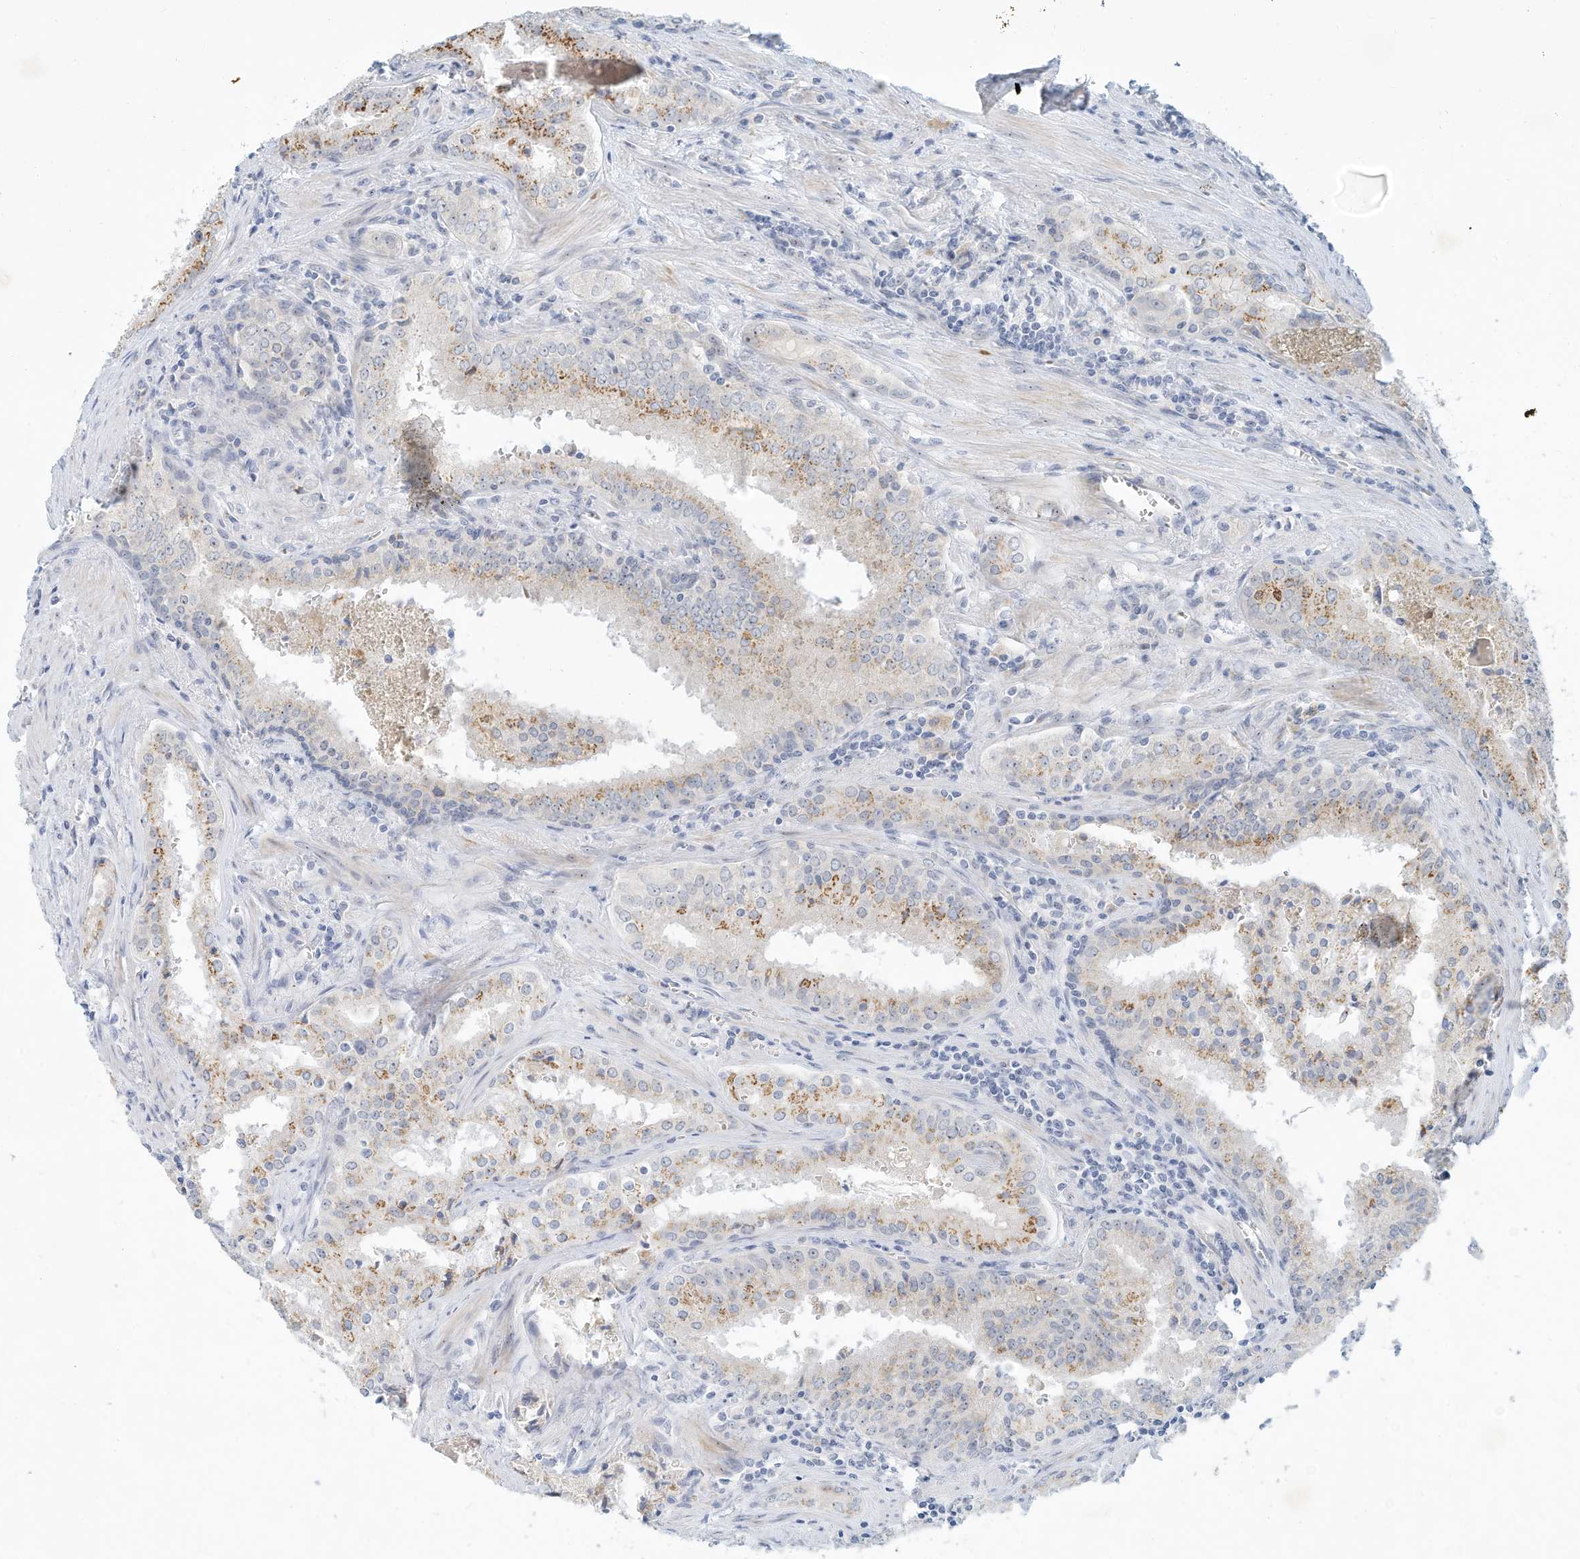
{"staining": {"intensity": "moderate", "quantity": "25%-75%", "location": "cytoplasmic/membranous"}, "tissue": "prostate cancer", "cell_type": "Tumor cells", "image_type": "cancer", "snomed": [{"axis": "morphology", "description": "Adenocarcinoma, High grade"}, {"axis": "topography", "description": "Prostate"}], "caption": "About 25%-75% of tumor cells in human adenocarcinoma (high-grade) (prostate) demonstrate moderate cytoplasmic/membranous protein expression as visualized by brown immunohistochemical staining.", "gene": "PAK6", "patient": {"sex": "male", "age": 68}}